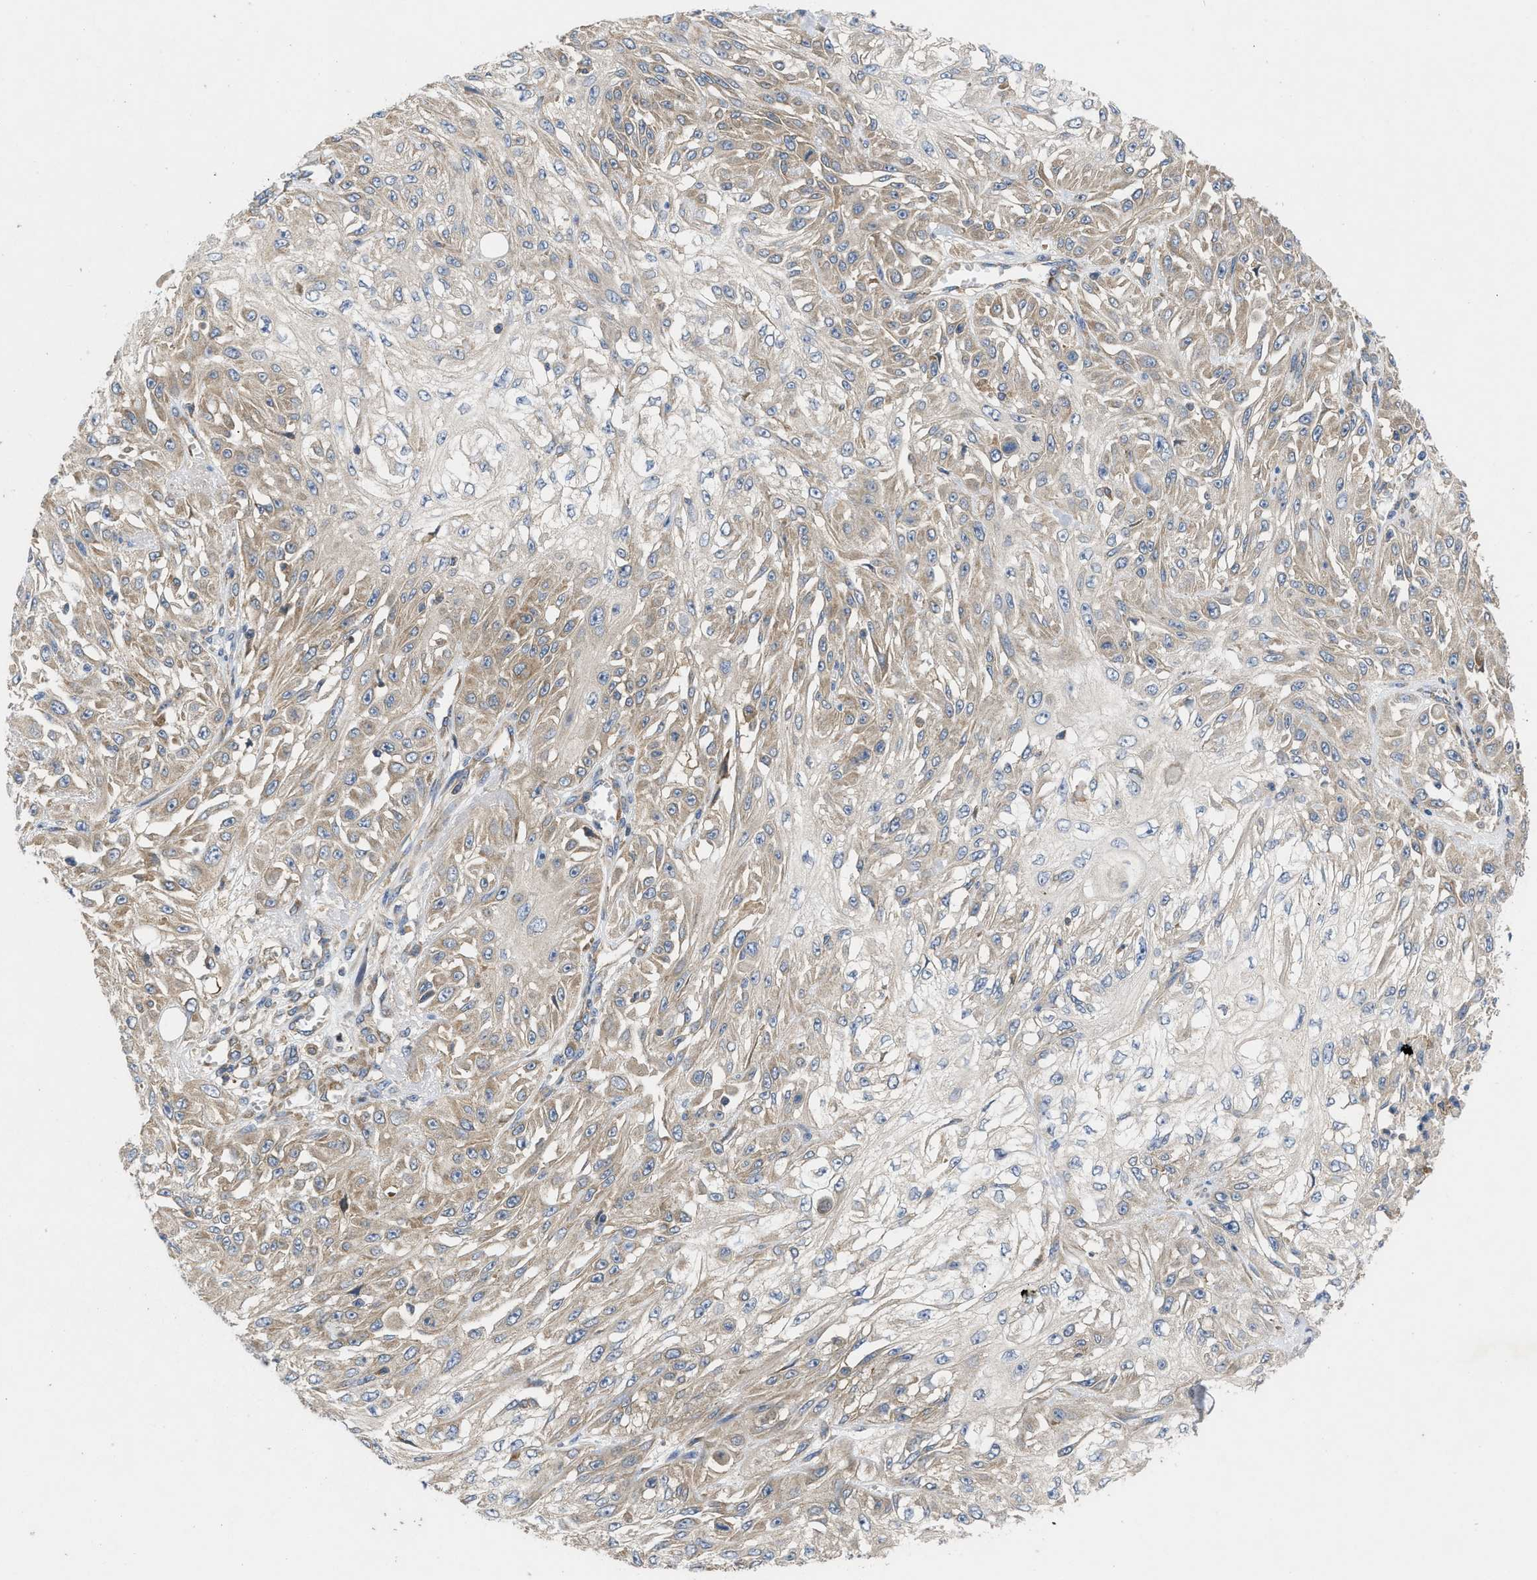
{"staining": {"intensity": "moderate", "quantity": "25%-75%", "location": "cytoplasmic/membranous"}, "tissue": "skin cancer", "cell_type": "Tumor cells", "image_type": "cancer", "snomed": [{"axis": "morphology", "description": "Squamous cell carcinoma, NOS"}, {"axis": "morphology", "description": "Squamous cell carcinoma, metastatic, NOS"}, {"axis": "topography", "description": "Skin"}, {"axis": "topography", "description": "Lymph node"}], "caption": "Brown immunohistochemical staining in human skin metastatic squamous cell carcinoma reveals moderate cytoplasmic/membranous expression in approximately 25%-75% of tumor cells.", "gene": "TMEM131", "patient": {"sex": "male", "age": 75}}